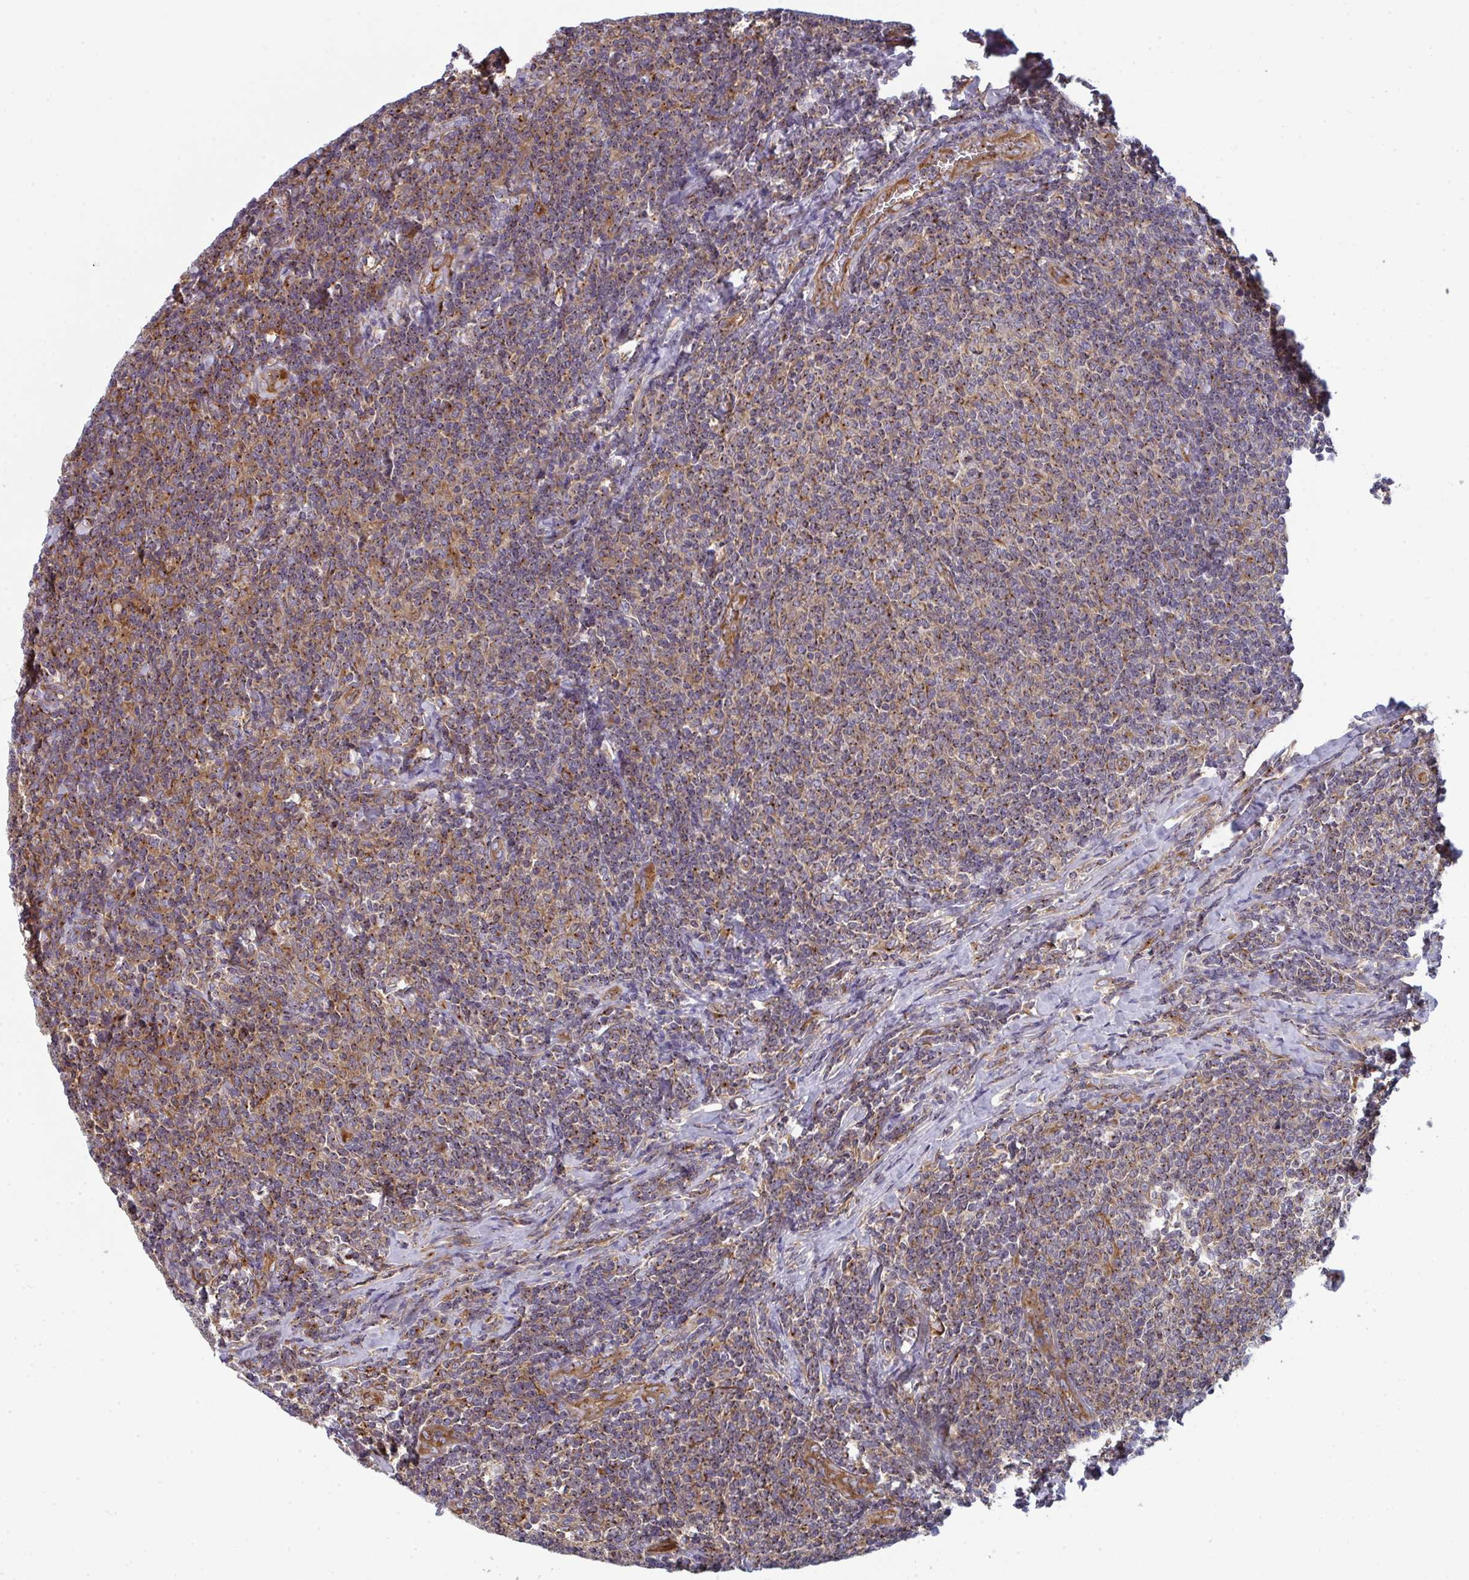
{"staining": {"intensity": "moderate", "quantity": ">75%", "location": "cytoplasmic/membranous"}, "tissue": "lymphoma", "cell_type": "Tumor cells", "image_type": "cancer", "snomed": [{"axis": "morphology", "description": "Malignant lymphoma, non-Hodgkin's type, Low grade"}, {"axis": "topography", "description": "Lymph node"}], "caption": "This image exhibits IHC staining of human lymphoma, with medium moderate cytoplasmic/membranous positivity in about >75% of tumor cells.", "gene": "DYNC1I2", "patient": {"sex": "male", "age": 52}}